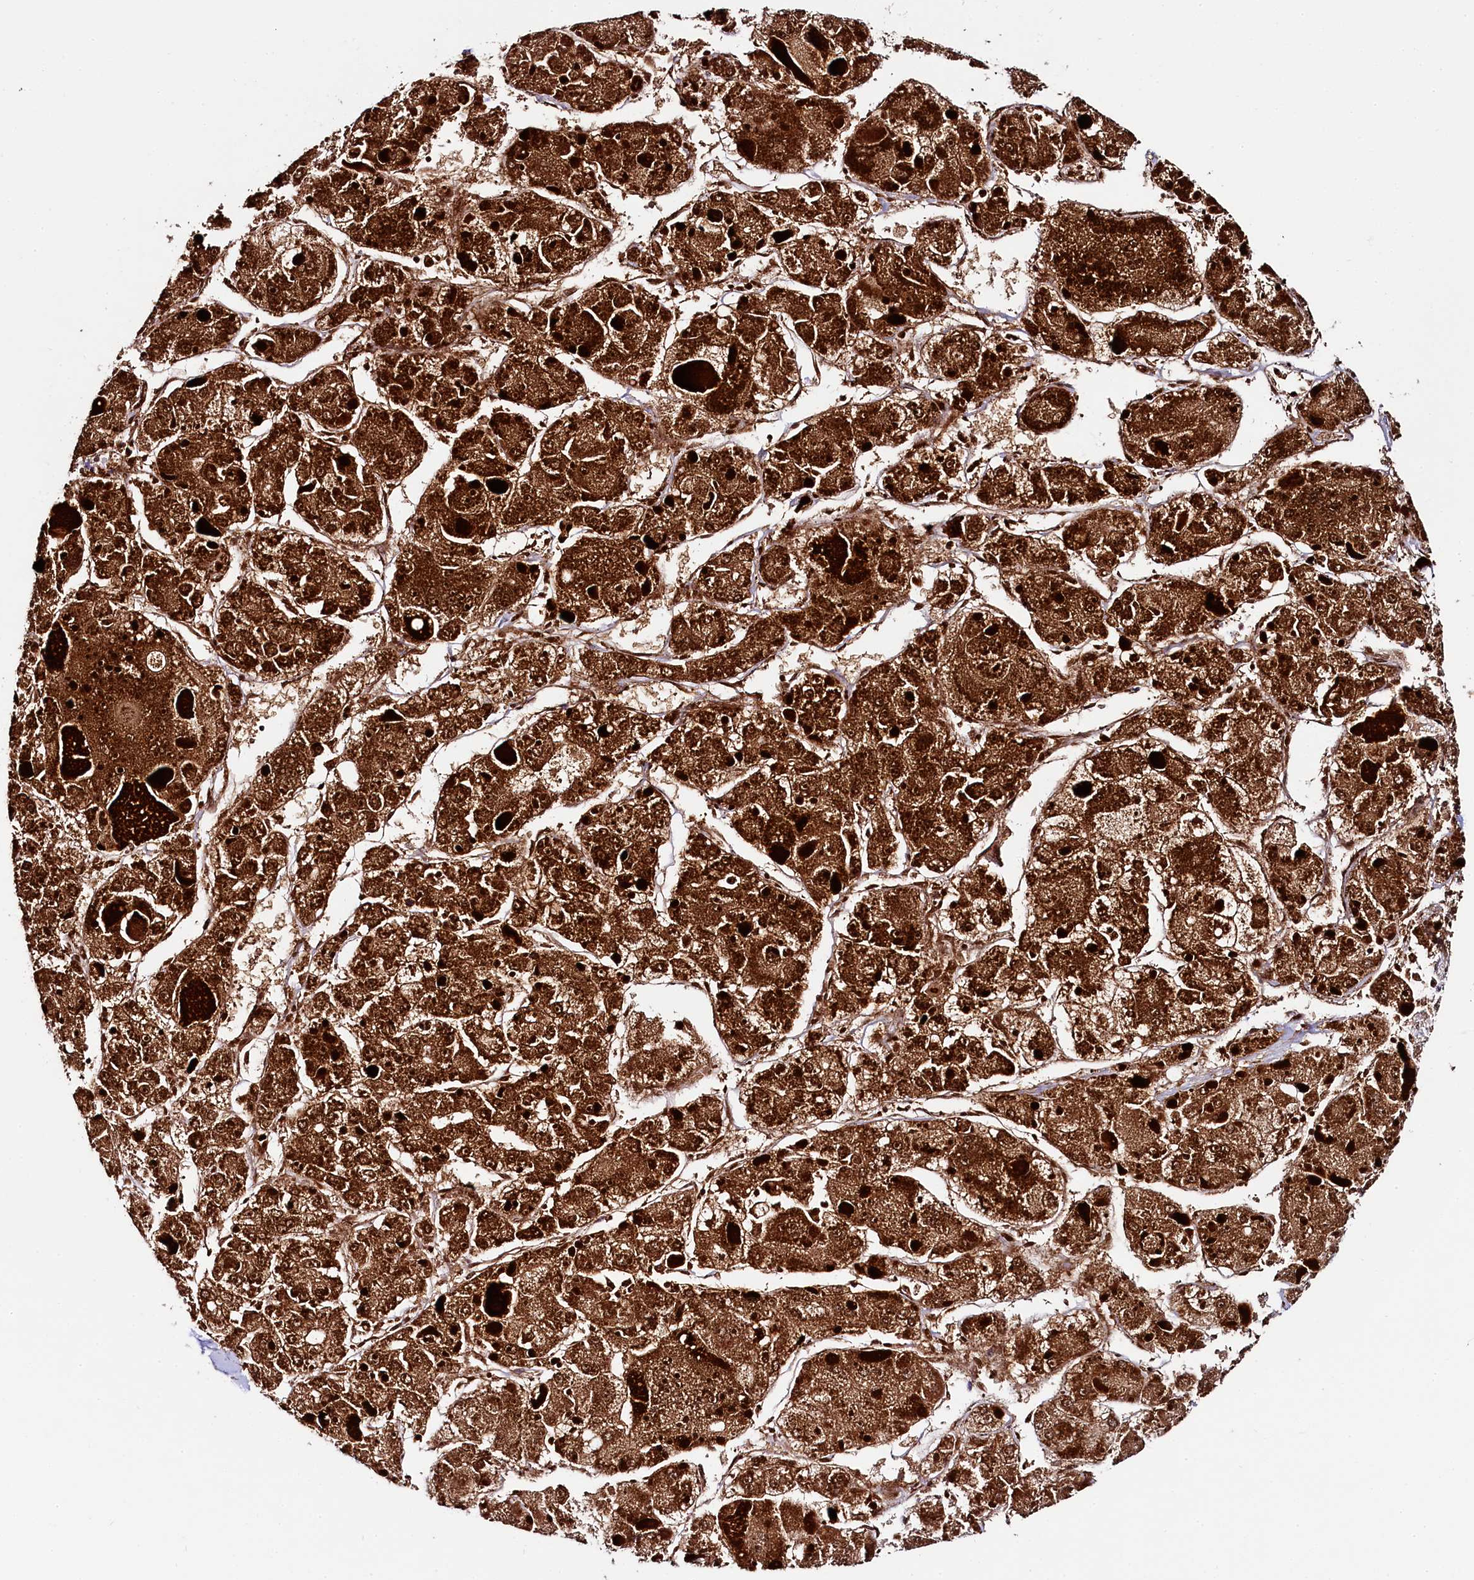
{"staining": {"intensity": "strong", "quantity": ">75%", "location": "cytoplasmic/membranous"}, "tissue": "liver cancer", "cell_type": "Tumor cells", "image_type": "cancer", "snomed": [{"axis": "morphology", "description": "Carcinoma, Hepatocellular, NOS"}, {"axis": "topography", "description": "Liver"}], "caption": "A brown stain shows strong cytoplasmic/membranous positivity of a protein in liver hepatocellular carcinoma tumor cells.", "gene": "CLYBL", "patient": {"sex": "female", "age": 73}}